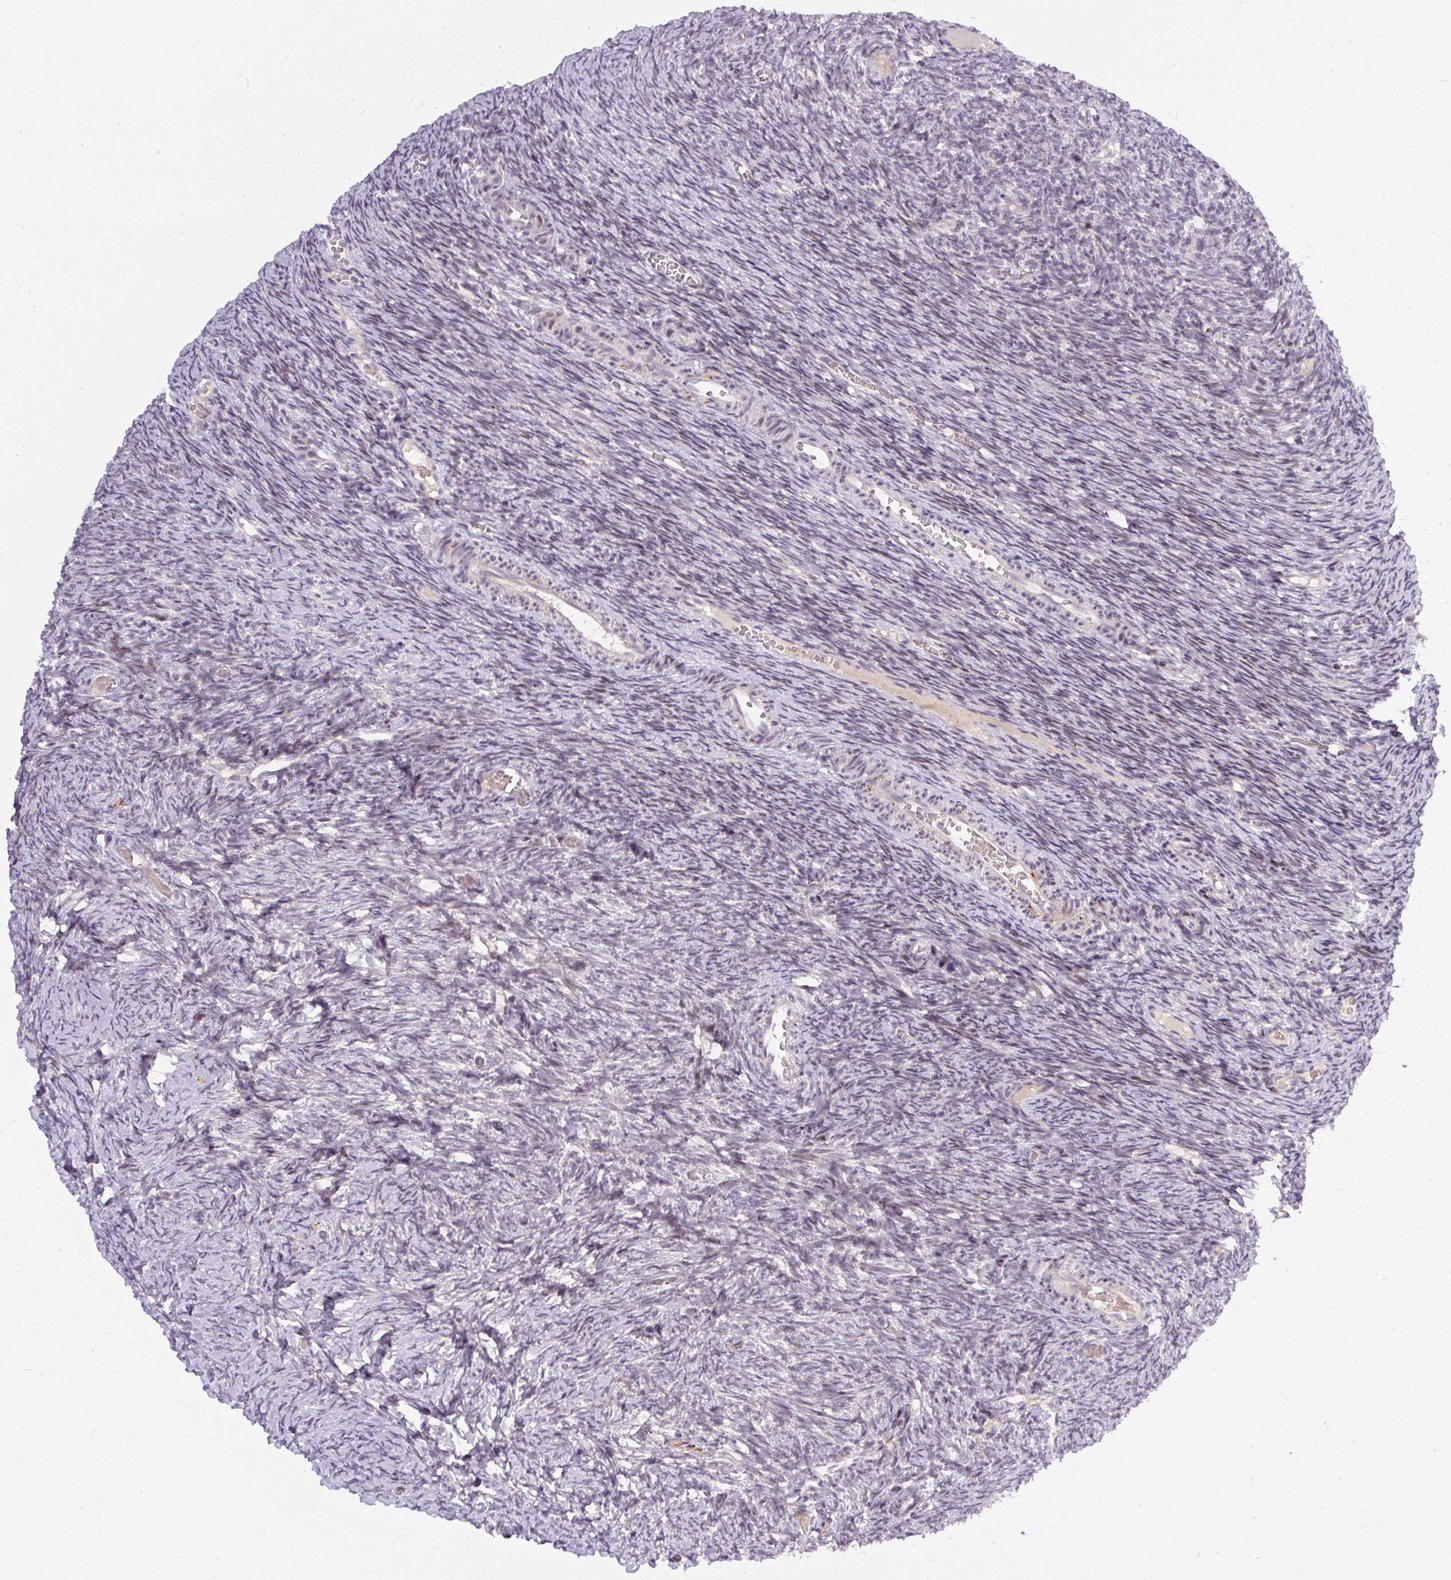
{"staining": {"intensity": "negative", "quantity": "none", "location": "none"}, "tissue": "ovary", "cell_type": "Ovarian stroma cells", "image_type": "normal", "snomed": [{"axis": "morphology", "description": "Normal tissue, NOS"}, {"axis": "topography", "description": "Ovary"}], "caption": "Ovarian stroma cells show no significant protein positivity in normal ovary.", "gene": "FAM117B", "patient": {"sex": "female", "age": 39}}